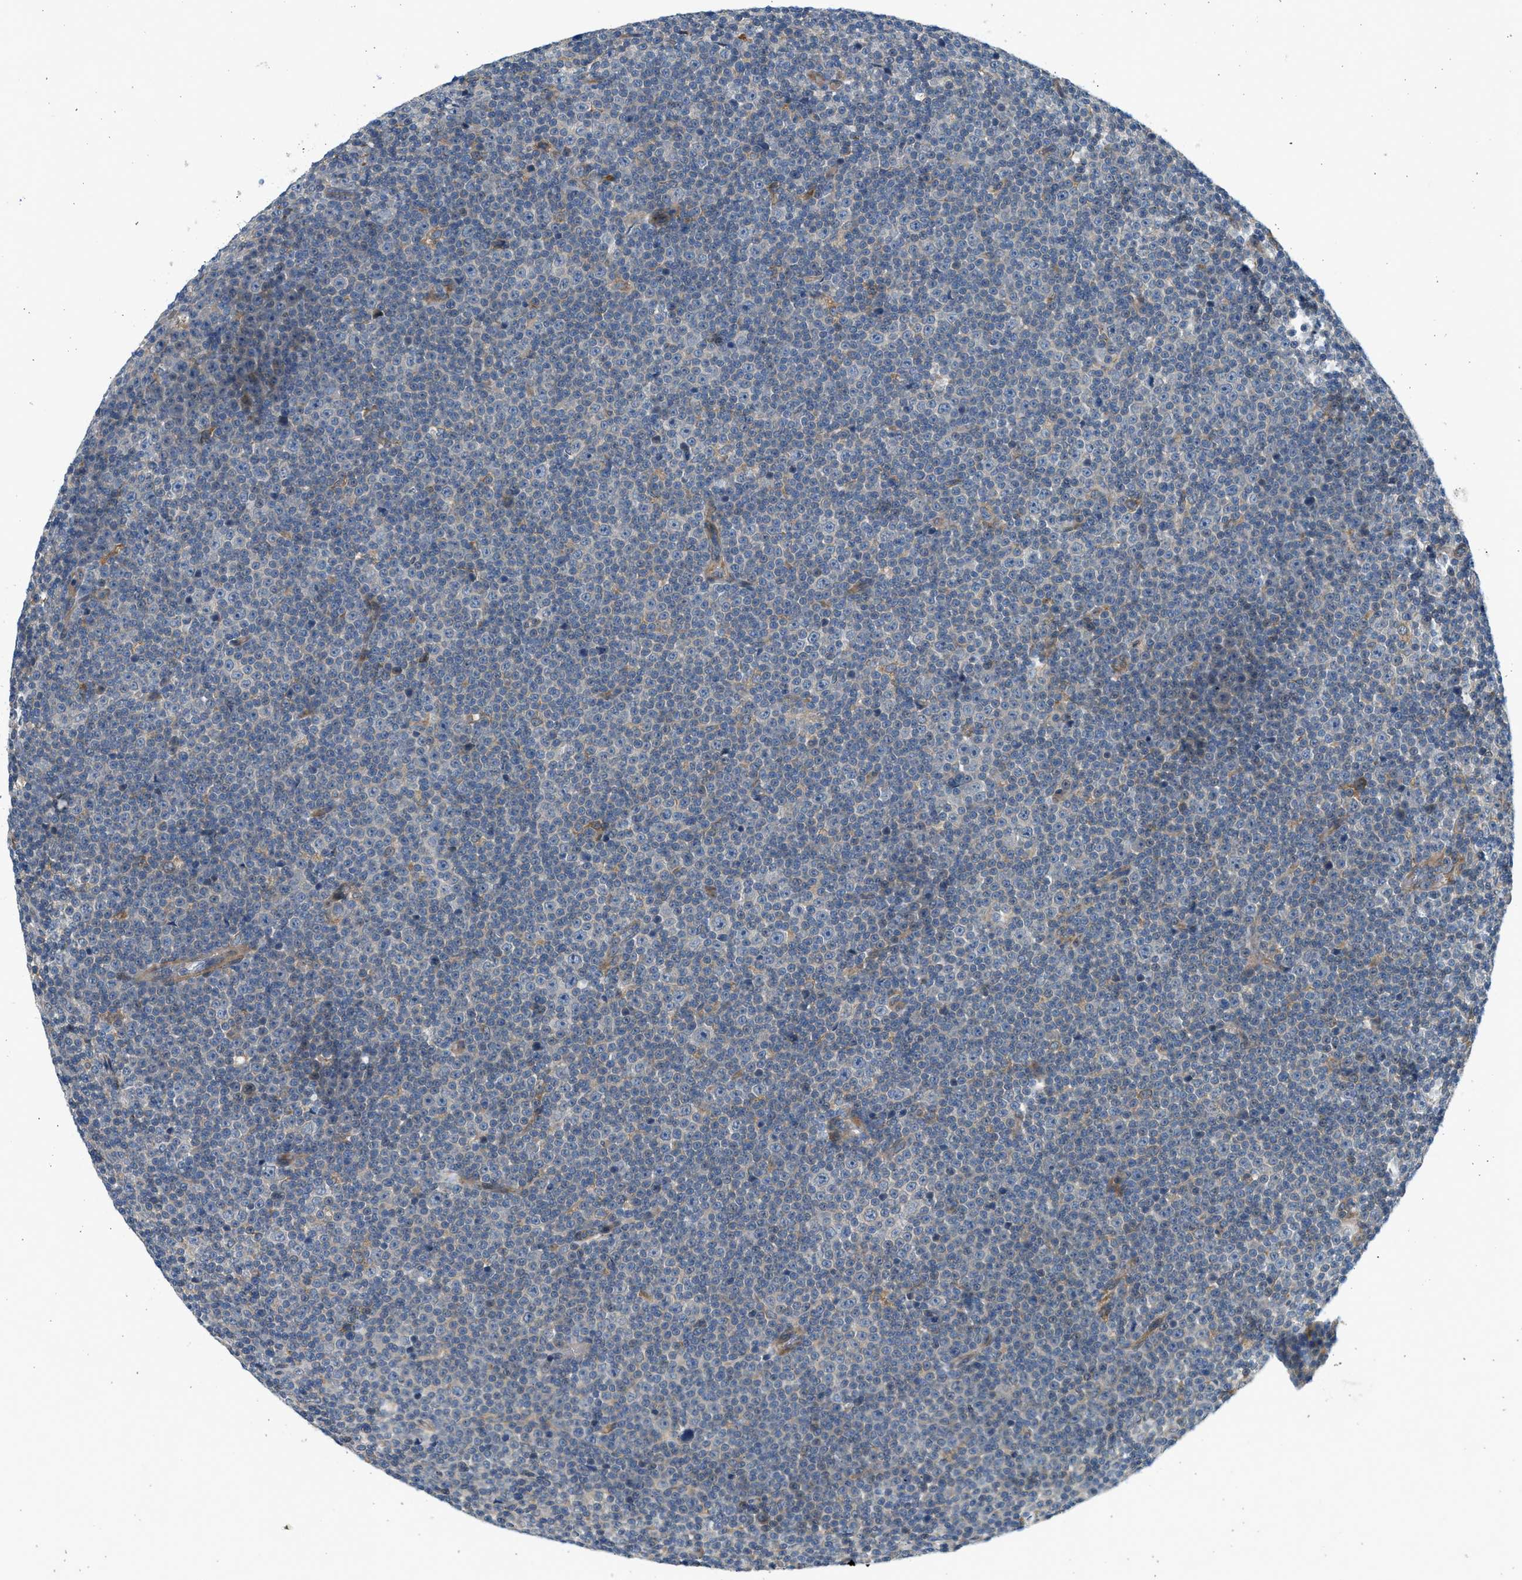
{"staining": {"intensity": "negative", "quantity": "none", "location": "none"}, "tissue": "lymphoma", "cell_type": "Tumor cells", "image_type": "cancer", "snomed": [{"axis": "morphology", "description": "Malignant lymphoma, non-Hodgkin's type, Low grade"}, {"axis": "topography", "description": "Lymph node"}], "caption": "DAB (3,3'-diaminobenzidine) immunohistochemical staining of human lymphoma shows no significant expression in tumor cells.", "gene": "KDELR2", "patient": {"sex": "female", "age": 67}}